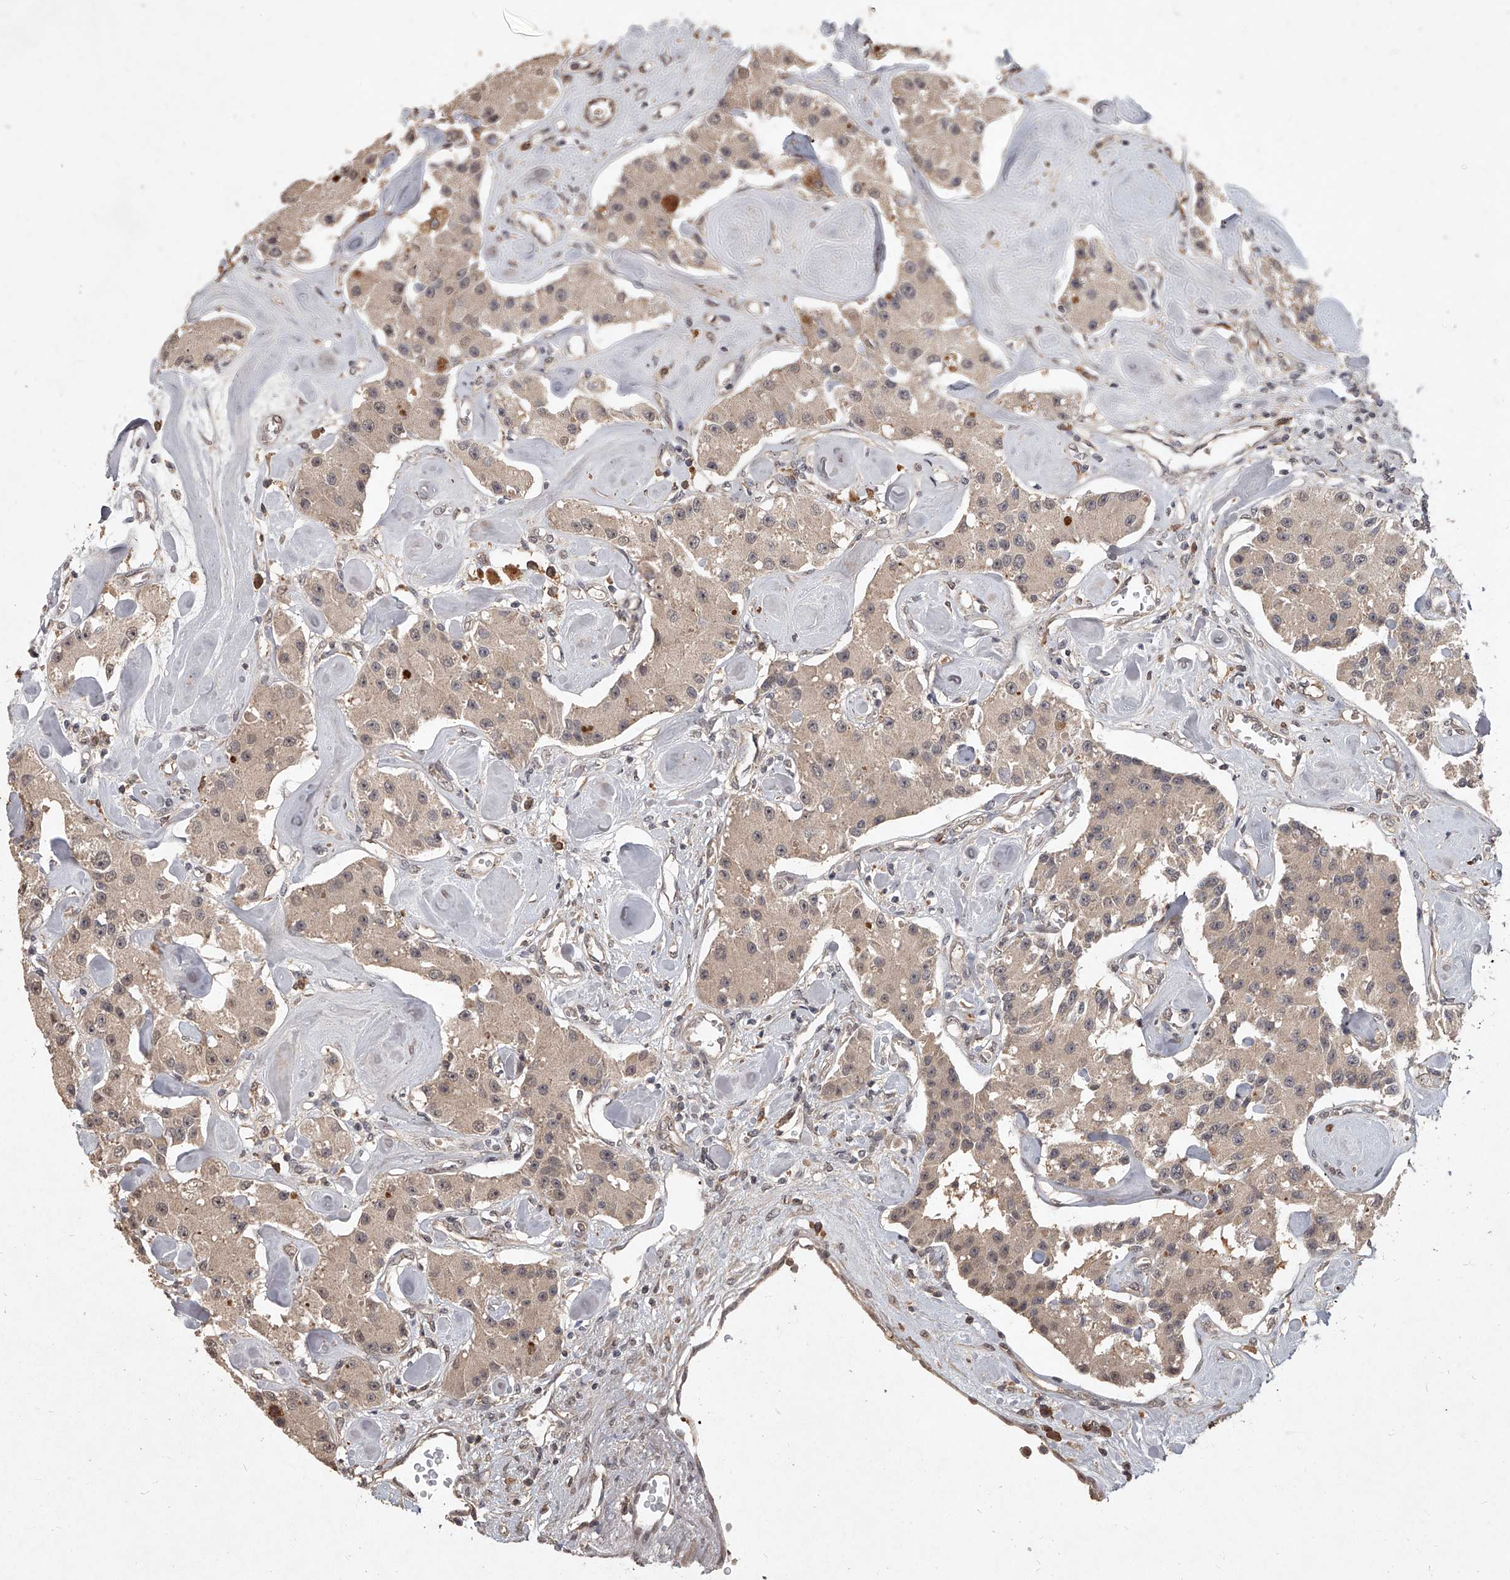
{"staining": {"intensity": "weak", "quantity": ">75%", "location": "cytoplasmic/membranous,nuclear"}, "tissue": "carcinoid", "cell_type": "Tumor cells", "image_type": "cancer", "snomed": [{"axis": "morphology", "description": "Carcinoid, malignant, NOS"}, {"axis": "topography", "description": "Pancreas"}], "caption": "Carcinoid was stained to show a protein in brown. There is low levels of weak cytoplasmic/membranous and nuclear staining in approximately >75% of tumor cells.", "gene": "SLC37A1", "patient": {"sex": "male", "age": 41}}